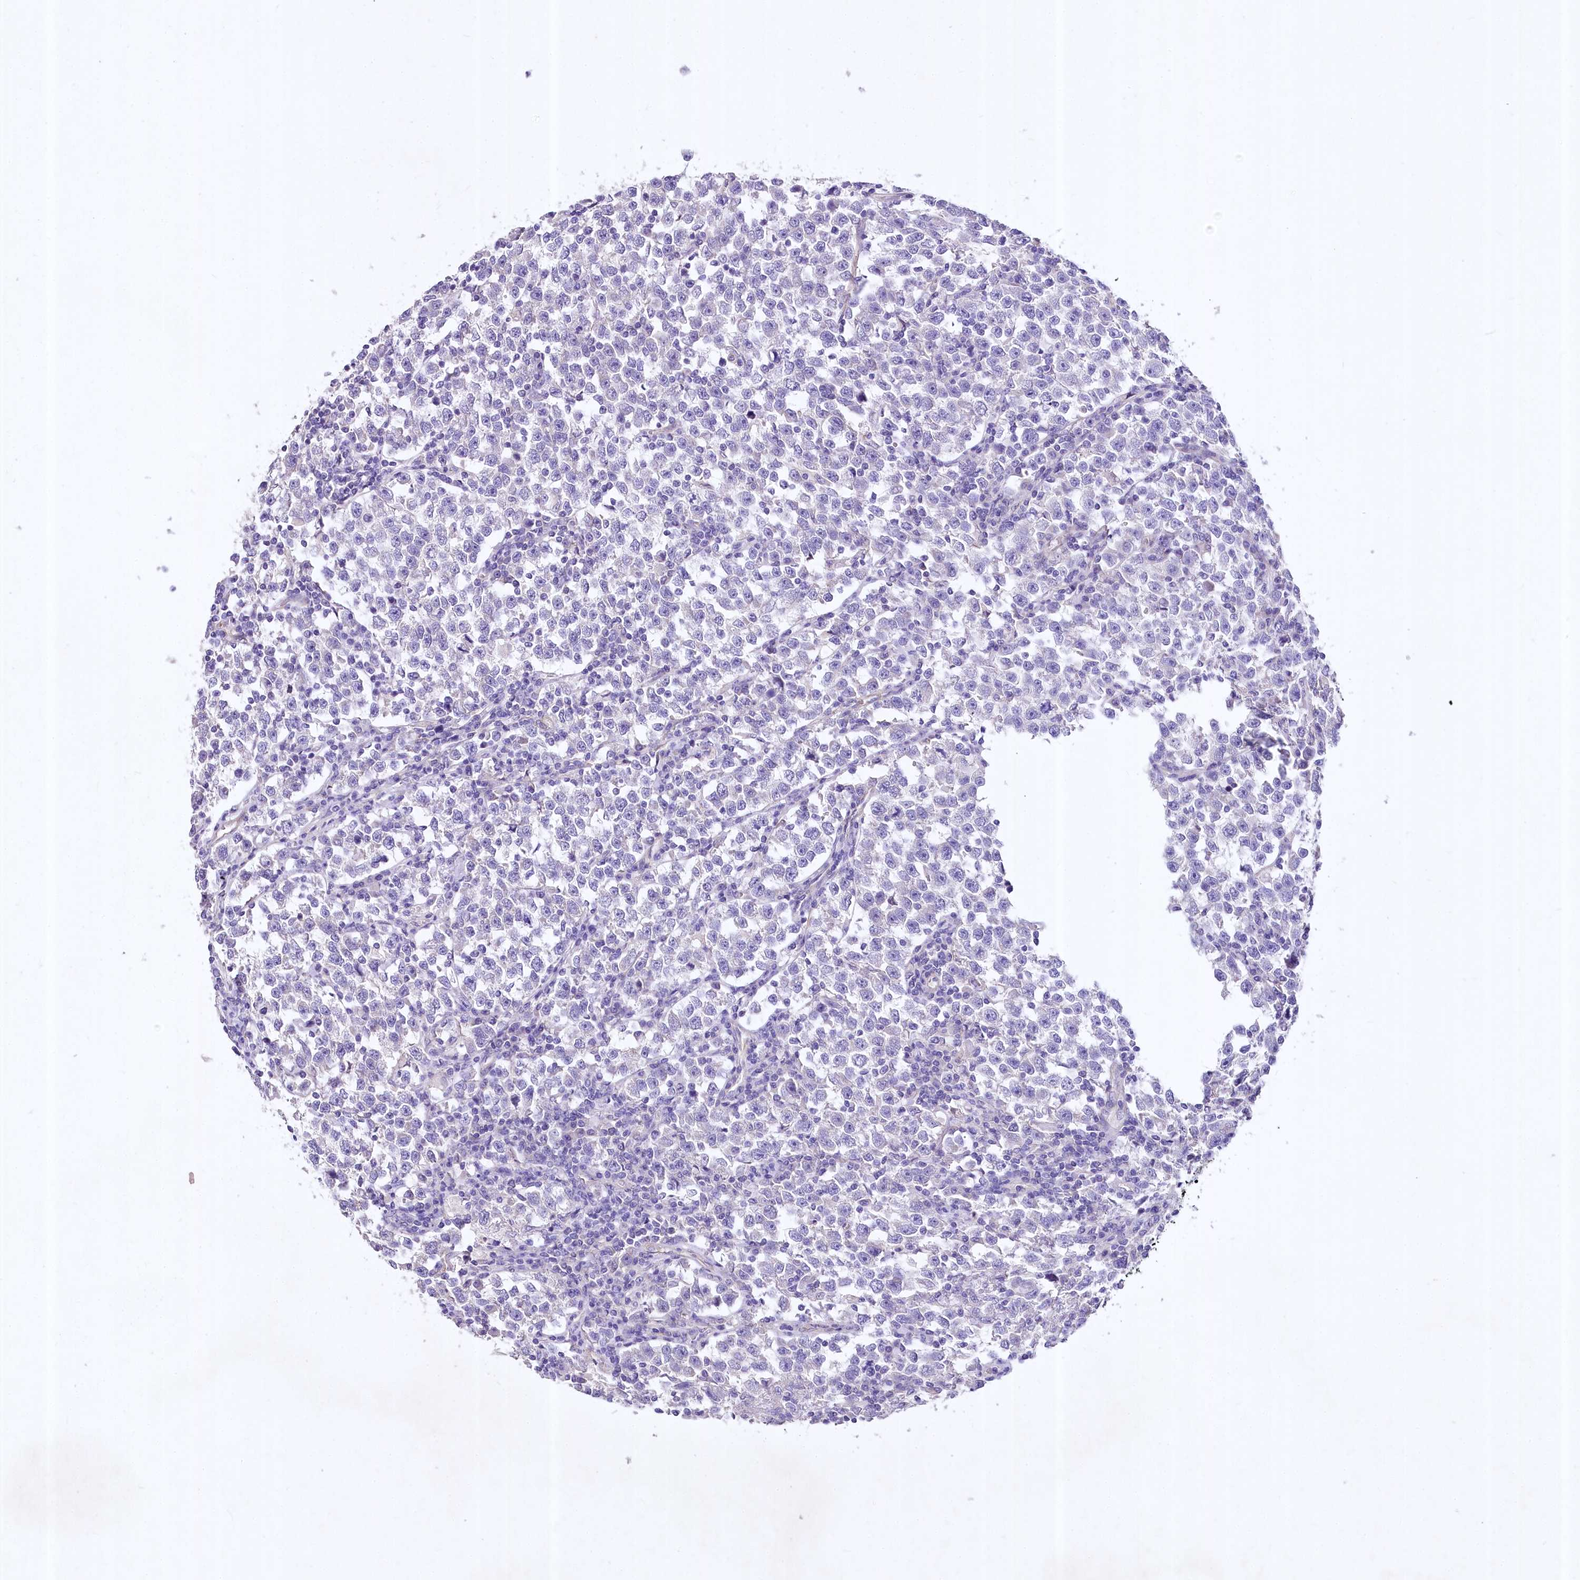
{"staining": {"intensity": "negative", "quantity": "none", "location": "none"}, "tissue": "testis cancer", "cell_type": "Tumor cells", "image_type": "cancer", "snomed": [{"axis": "morphology", "description": "Normal tissue, NOS"}, {"axis": "morphology", "description": "Seminoma, NOS"}, {"axis": "topography", "description": "Testis"}], "caption": "Tumor cells are negative for protein expression in human testis cancer (seminoma).", "gene": "RDH16", "patient": {"sex": "male", "age": 43}}